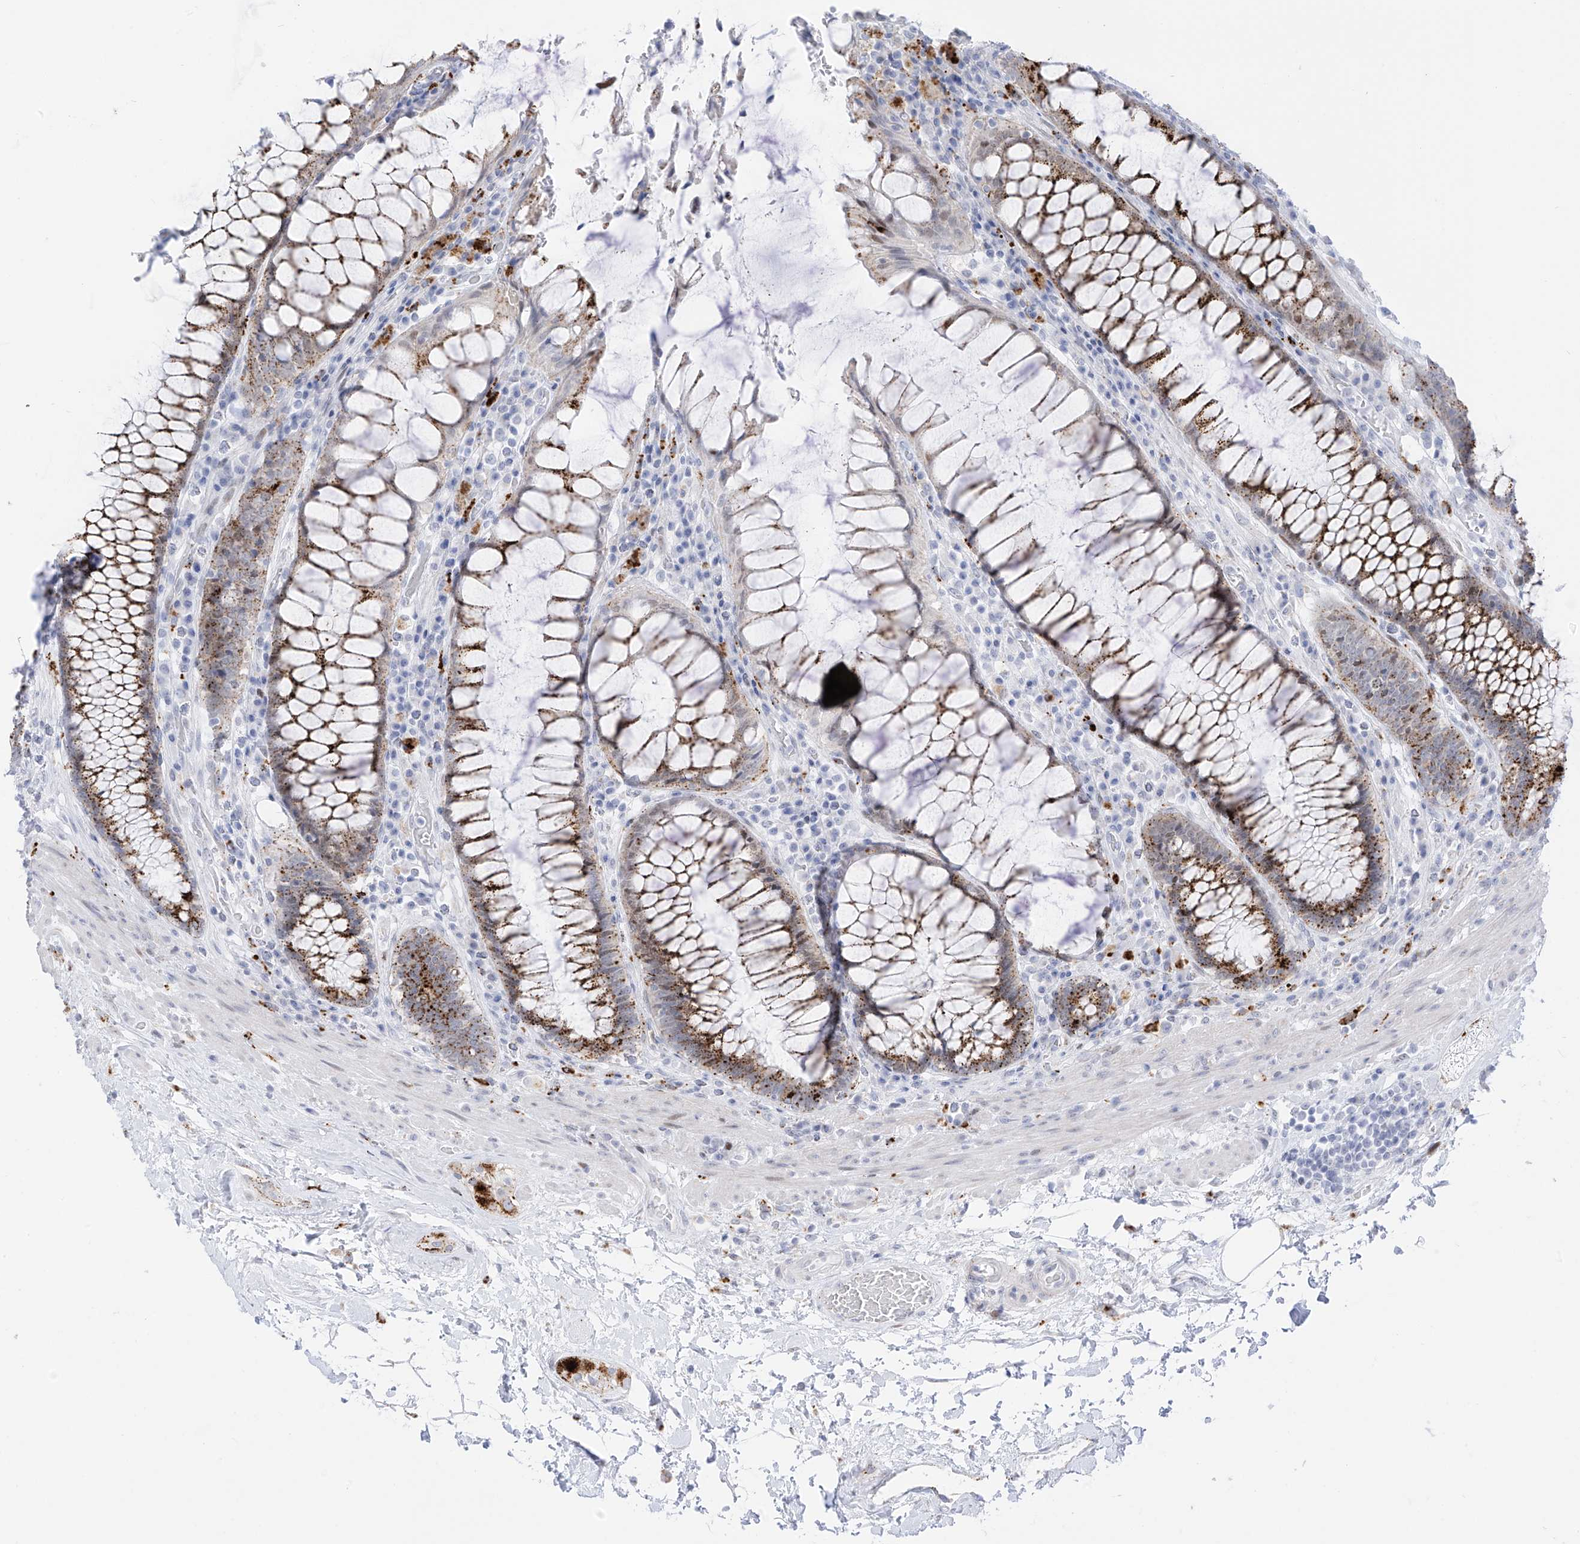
{"staining": {"intensity": "strong", "quantity": ">75%", "location": "cytoplasmic/membranous"}, "tissue": "rectum", "cell_type": "Glandular cells", "image_type": "normal", "snomed": [{"axis": "morphology", "description": "Normal tissue, NOS"}, {"axis": "topography", "description": "Rectum"}], "caption": "Protein expression analysis of benign human rectum reveals strong cytoplasmic/membranous expression in about >75% of glandular cells.", "gene": "PSPH", "patient": {"sex": "male", "age": 64}}